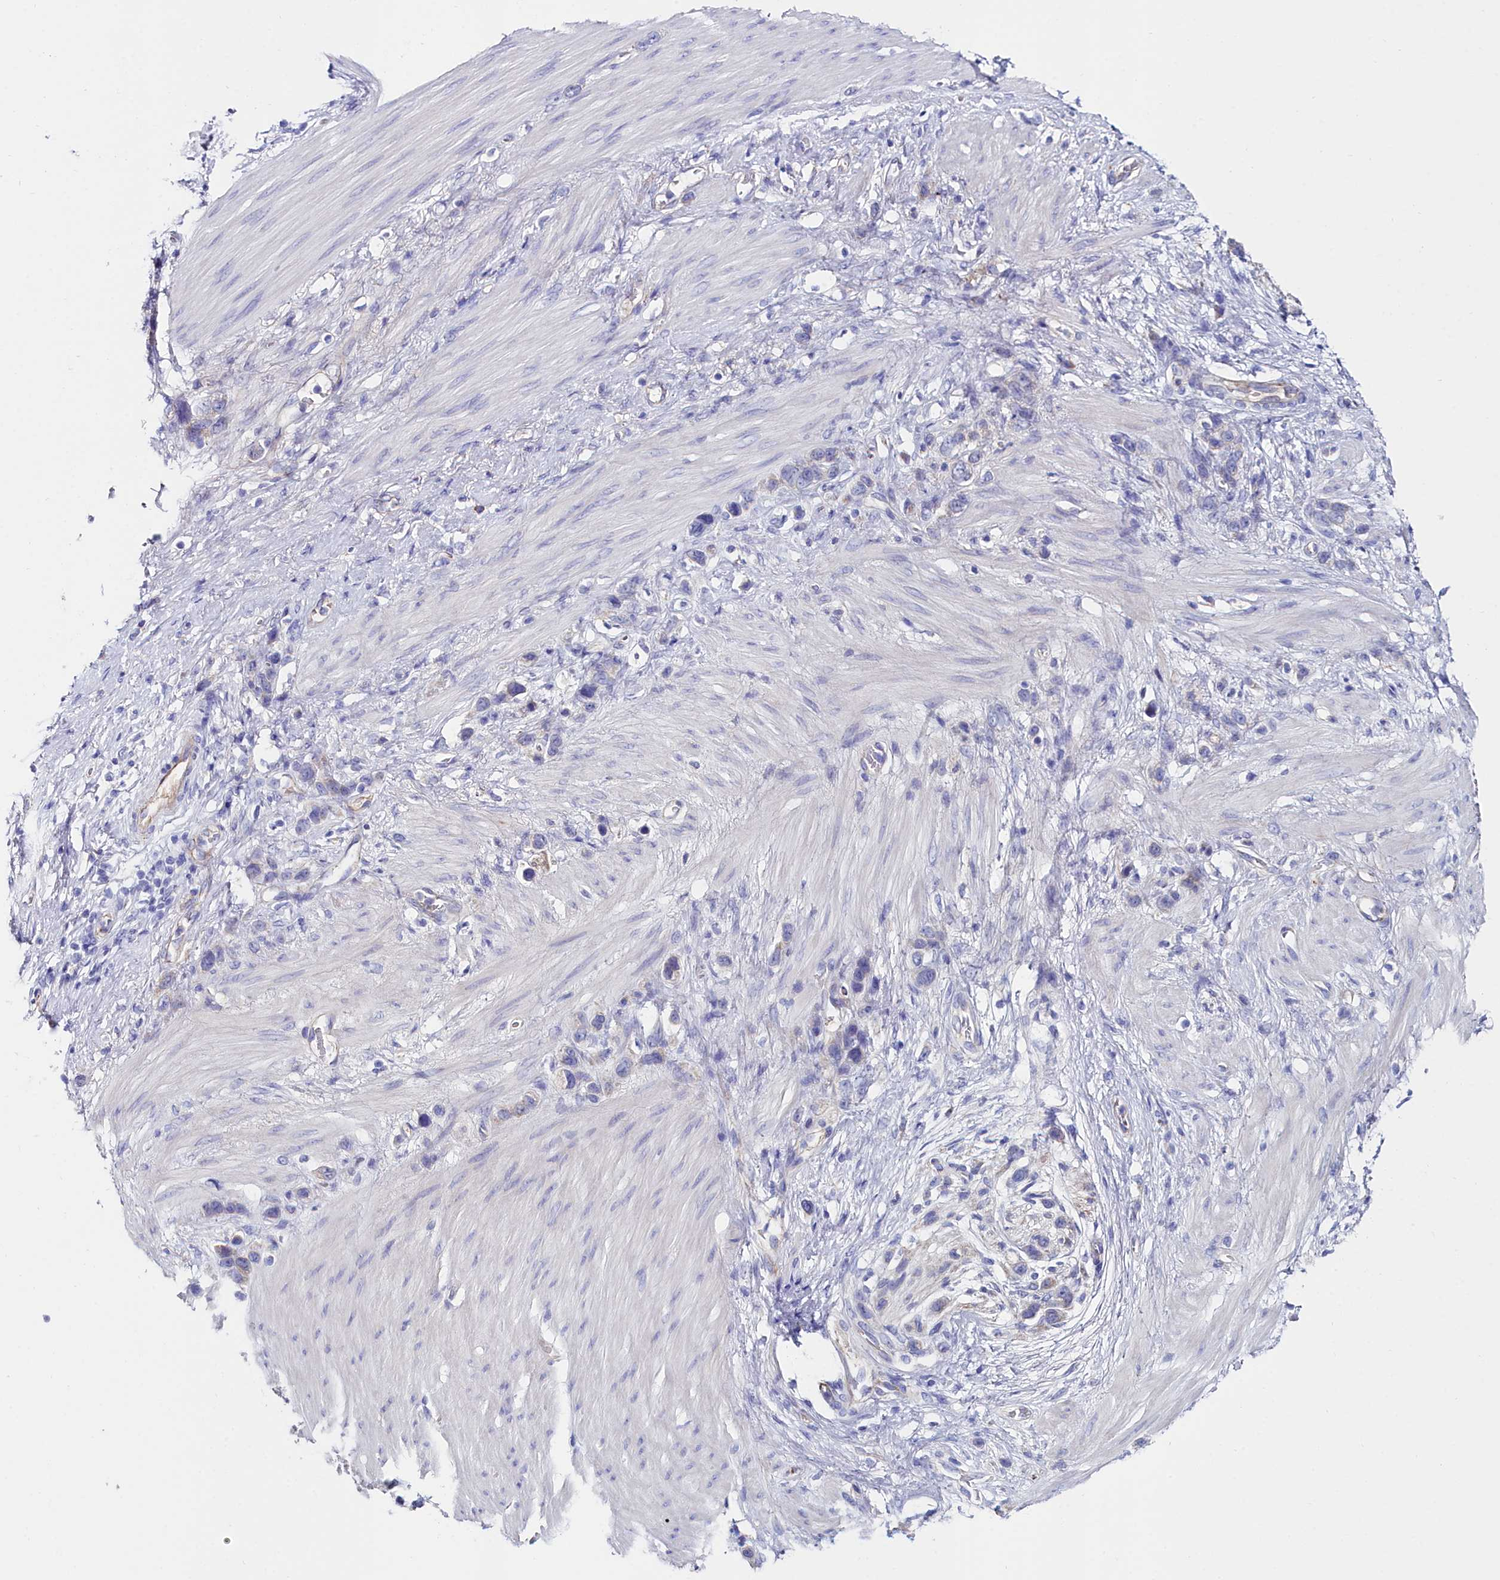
{"staining": {"intensity": "negative", "quantity": "none", "location": "none"}, "tissue": "stomach cancer", "cell_type": "Tumor cells", "image_type": "cancer", "snomed": [{"axis": "morphology", "description": "Adenocarcinoma, NOS"}, {"axis": "morphology", "description": "Adenocarcinoma, High grade"}, {"axis": "topography", "description": "Stomach, upper"}, {"axis": "topography", "description": "Stomach, lower"}], "caption": "Protein analysis of adenocarcinoma (stomach) demonstrates no significant expression in tumor cells.", "gene": "SLC49A3", "patient": {"sex": "female", "age": 65}}